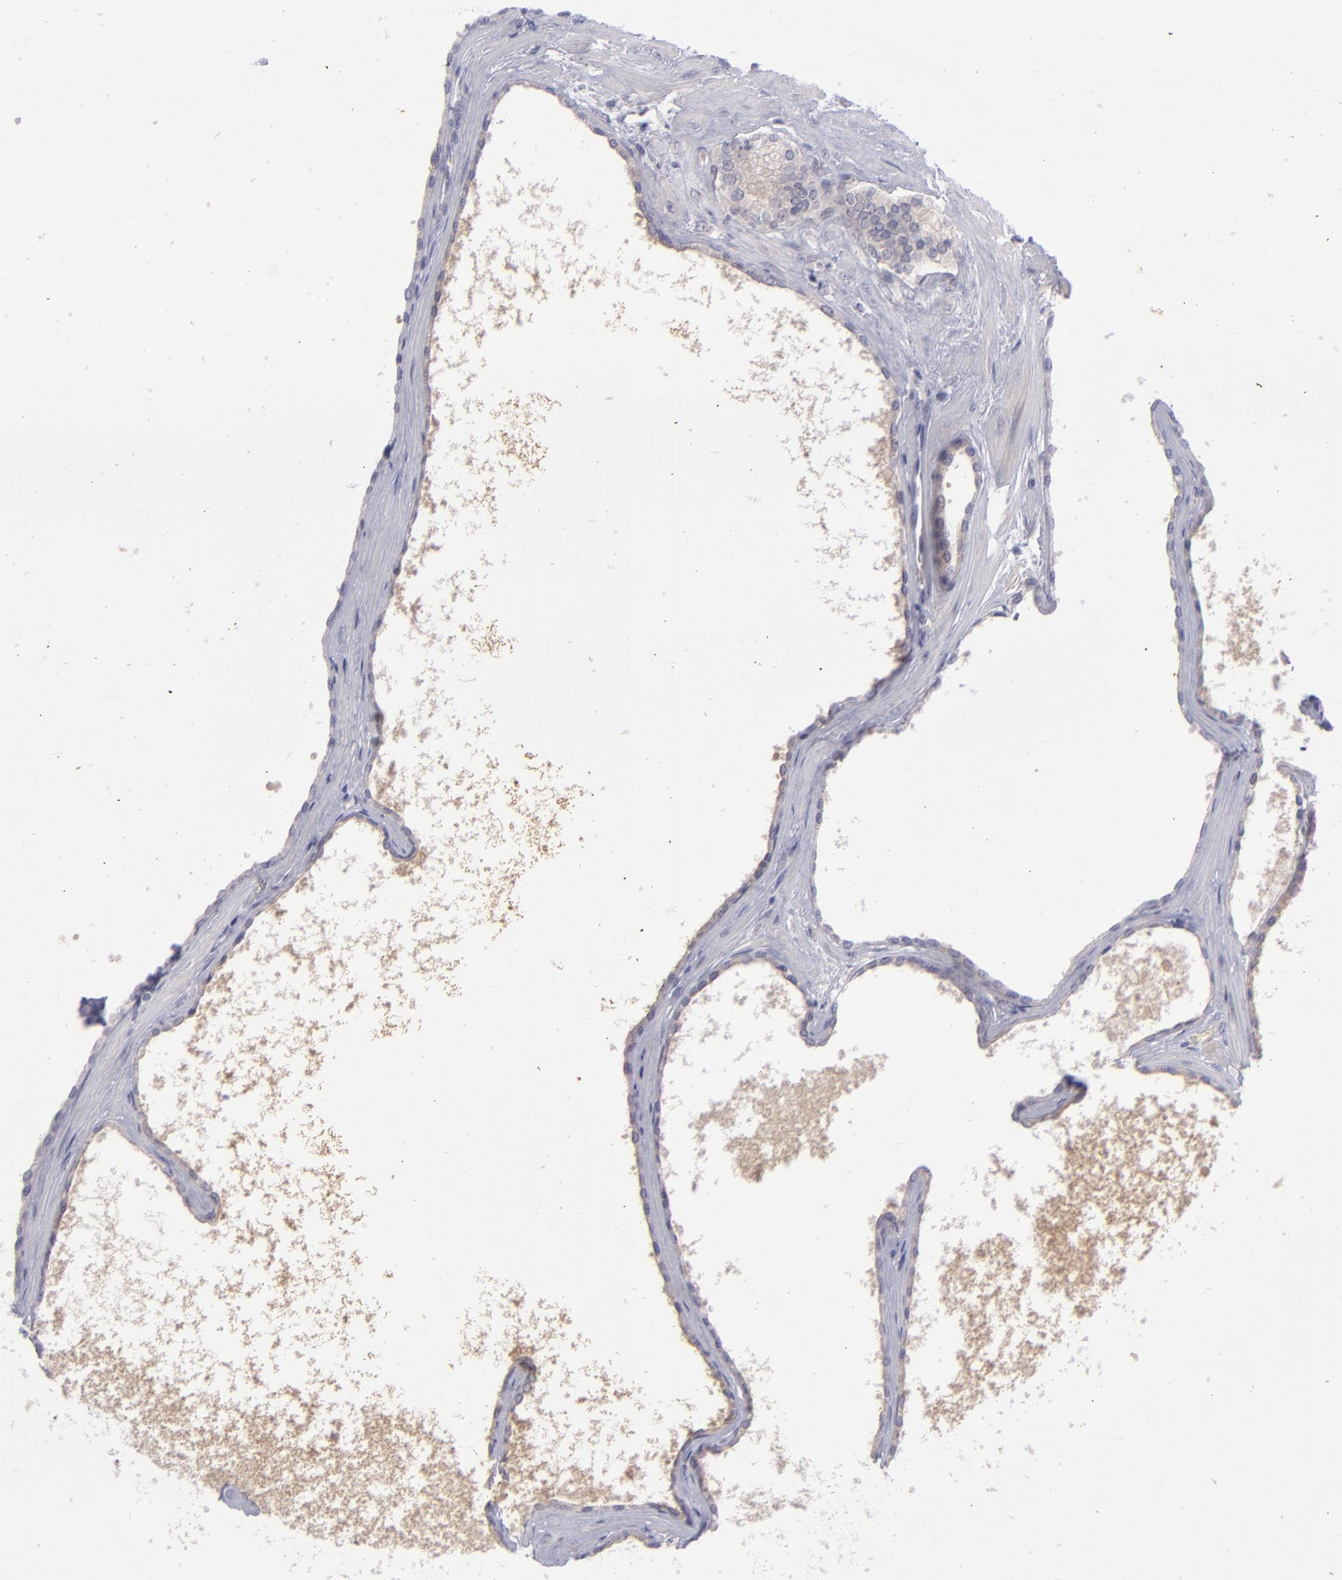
{"staining": {"intensity": "negative", "quantity": "none", "location": "none"}, "tissue": "prostate cancer", "cell_type": "Tumor cells", "image_type": "cancer", "snomed": [{"axis": "morphology", "description": "Adenocarcinoma, High grade"}, {"axis": "topography", "description": "Prostate"}], "caption": "Prostate cancer was stained to show a protein in brown. There is no significant staining in tumor cells.", "gene": "EVPL", "patient": {"sex": "male", "age": 71}}